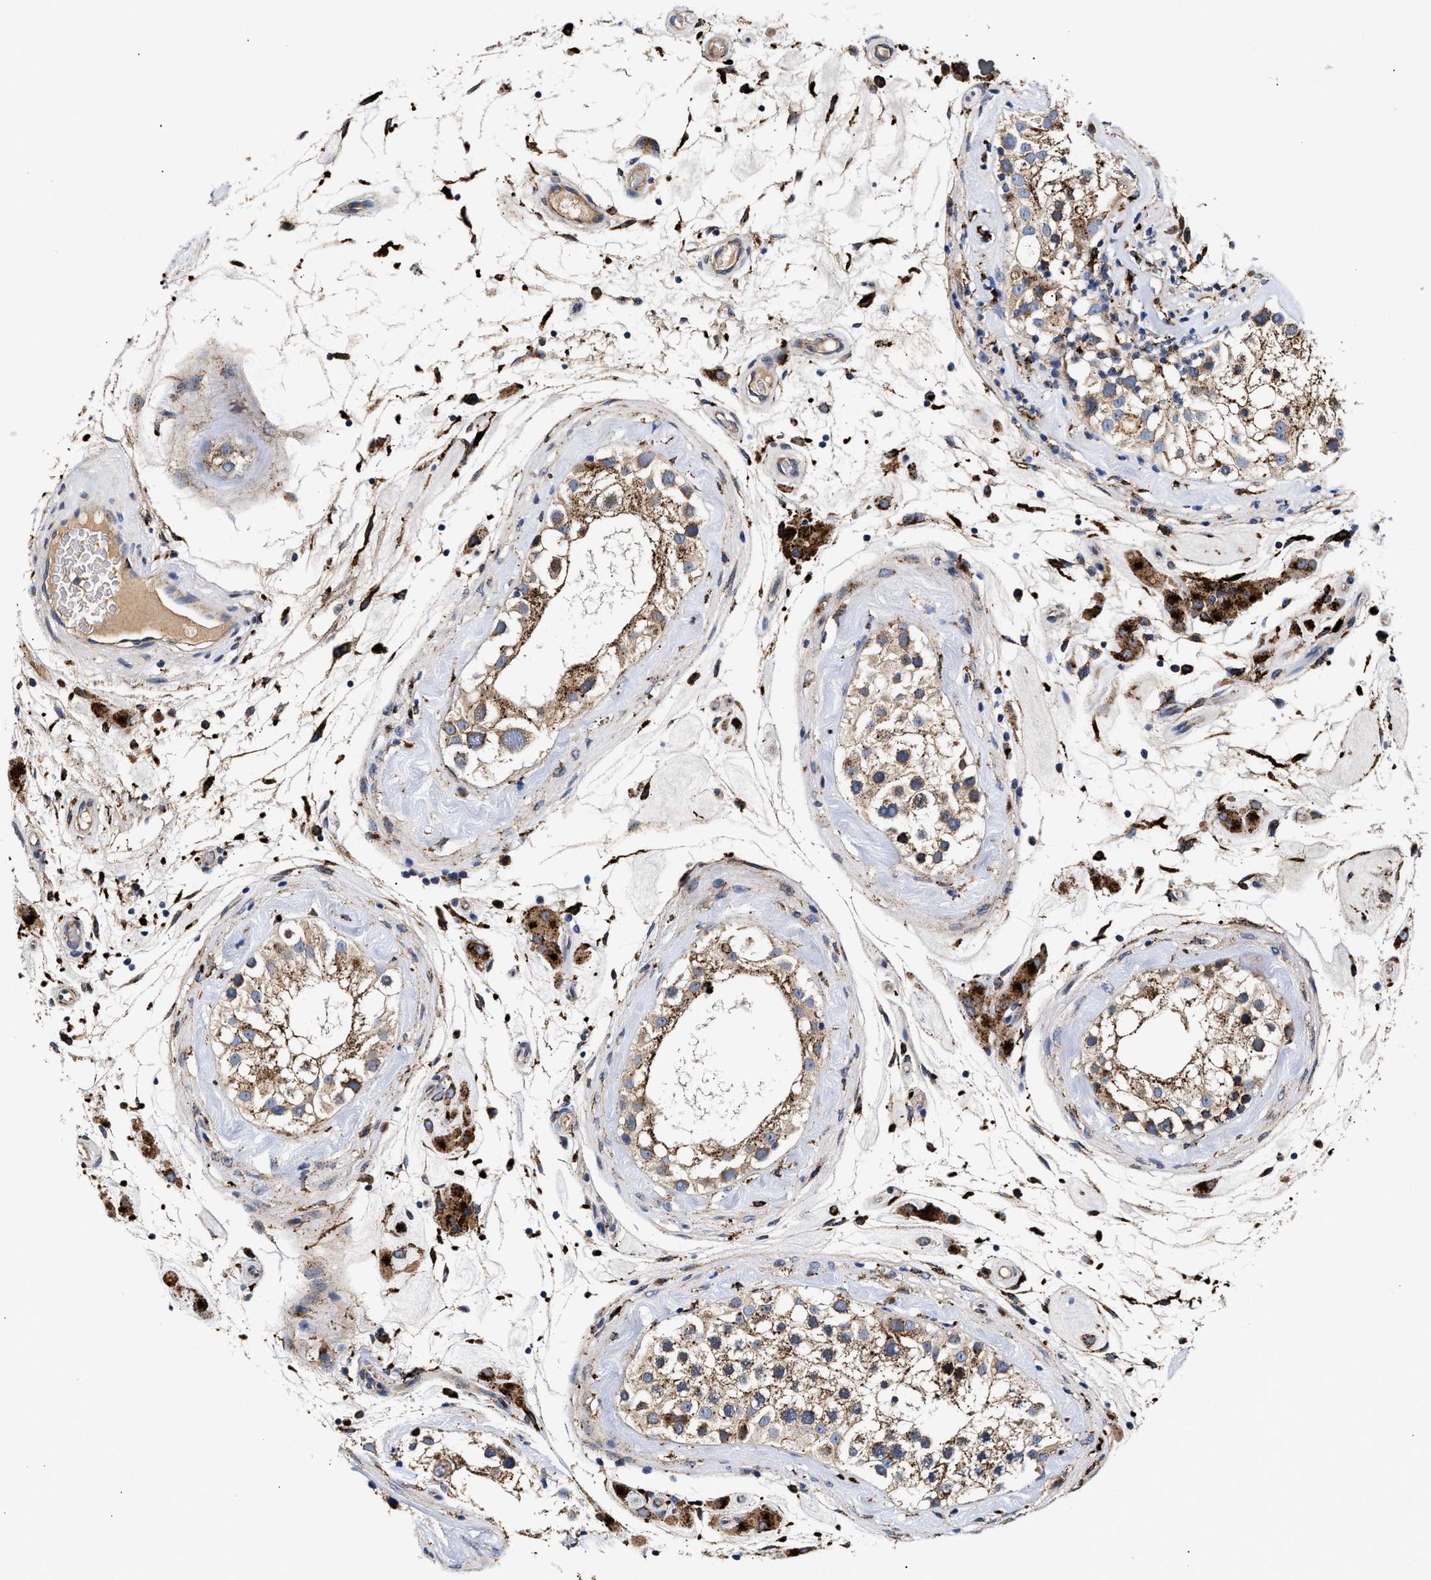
{"staining": {"intensity": "moderate", "quantity": ">75%", "location": "cytoplasmic/membranous"}, "tissue": "testis", "cell_type": "Cells in seminiferous ducts", "image_type": "normal", "snomed": [{"axis": "morphology", "description": "Normal tissue, NOS"}, {"axis": "topography", "description": "Testis"}], "caption": "Immunohistochemistry (IHC) (DAB) staining of normal human testis exhibits moderate cytoplasmic/membranous protein staining in approximately >75% of cells in seminiferous ducts. (Brightfield microscopy of DAB IHC at high magnification).", "gene": "CCDC146", "patient": {"sex": "male", "age": 46}}